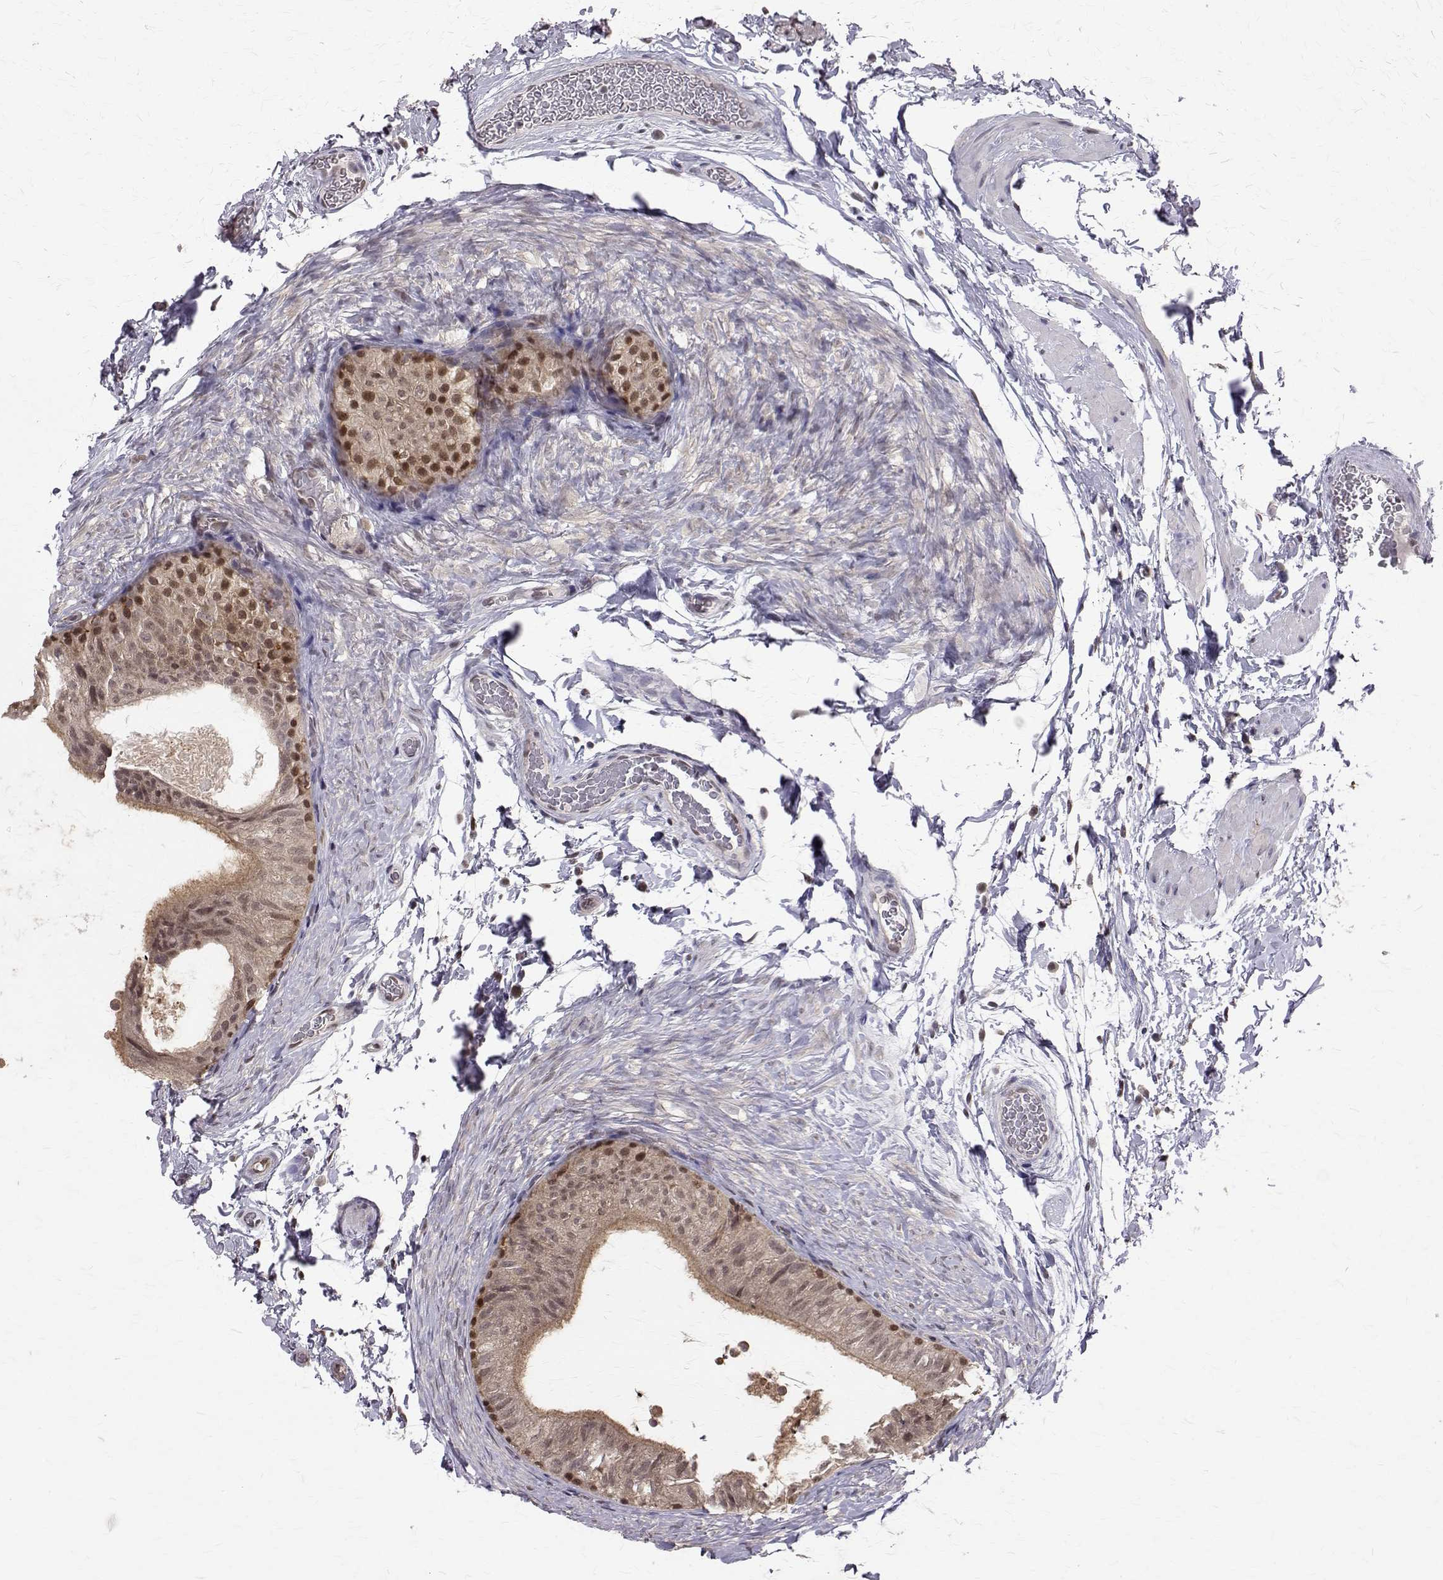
{"staining": {"intensity": "moderate", "quantity": ">75%", "location": "cytoplasmic/membranous,nuclear"}, "tissue": "epididymis", "cell_type": "Glandular cells", "image_type": "normal", "snomed": [{"axis": "morphology", "description": "Normal tissue, NOS"}, {"axis": "topography", "description": "Epididymis, spermatic cord, NOS"}, {"axis": "topography", "description": "Epididymis"}], "caption": "This histopathology image displays normal epididymis stained with immunohistochemistry (IHC) to label a protein in brown. The cytoplasmic/membranous,nuclear of glandular cells show moderate positivity for the protein. Nuclei are counter-stained blue.", "gene": "NIF3L1", "patient": {"sex": "male", "age": 31}}